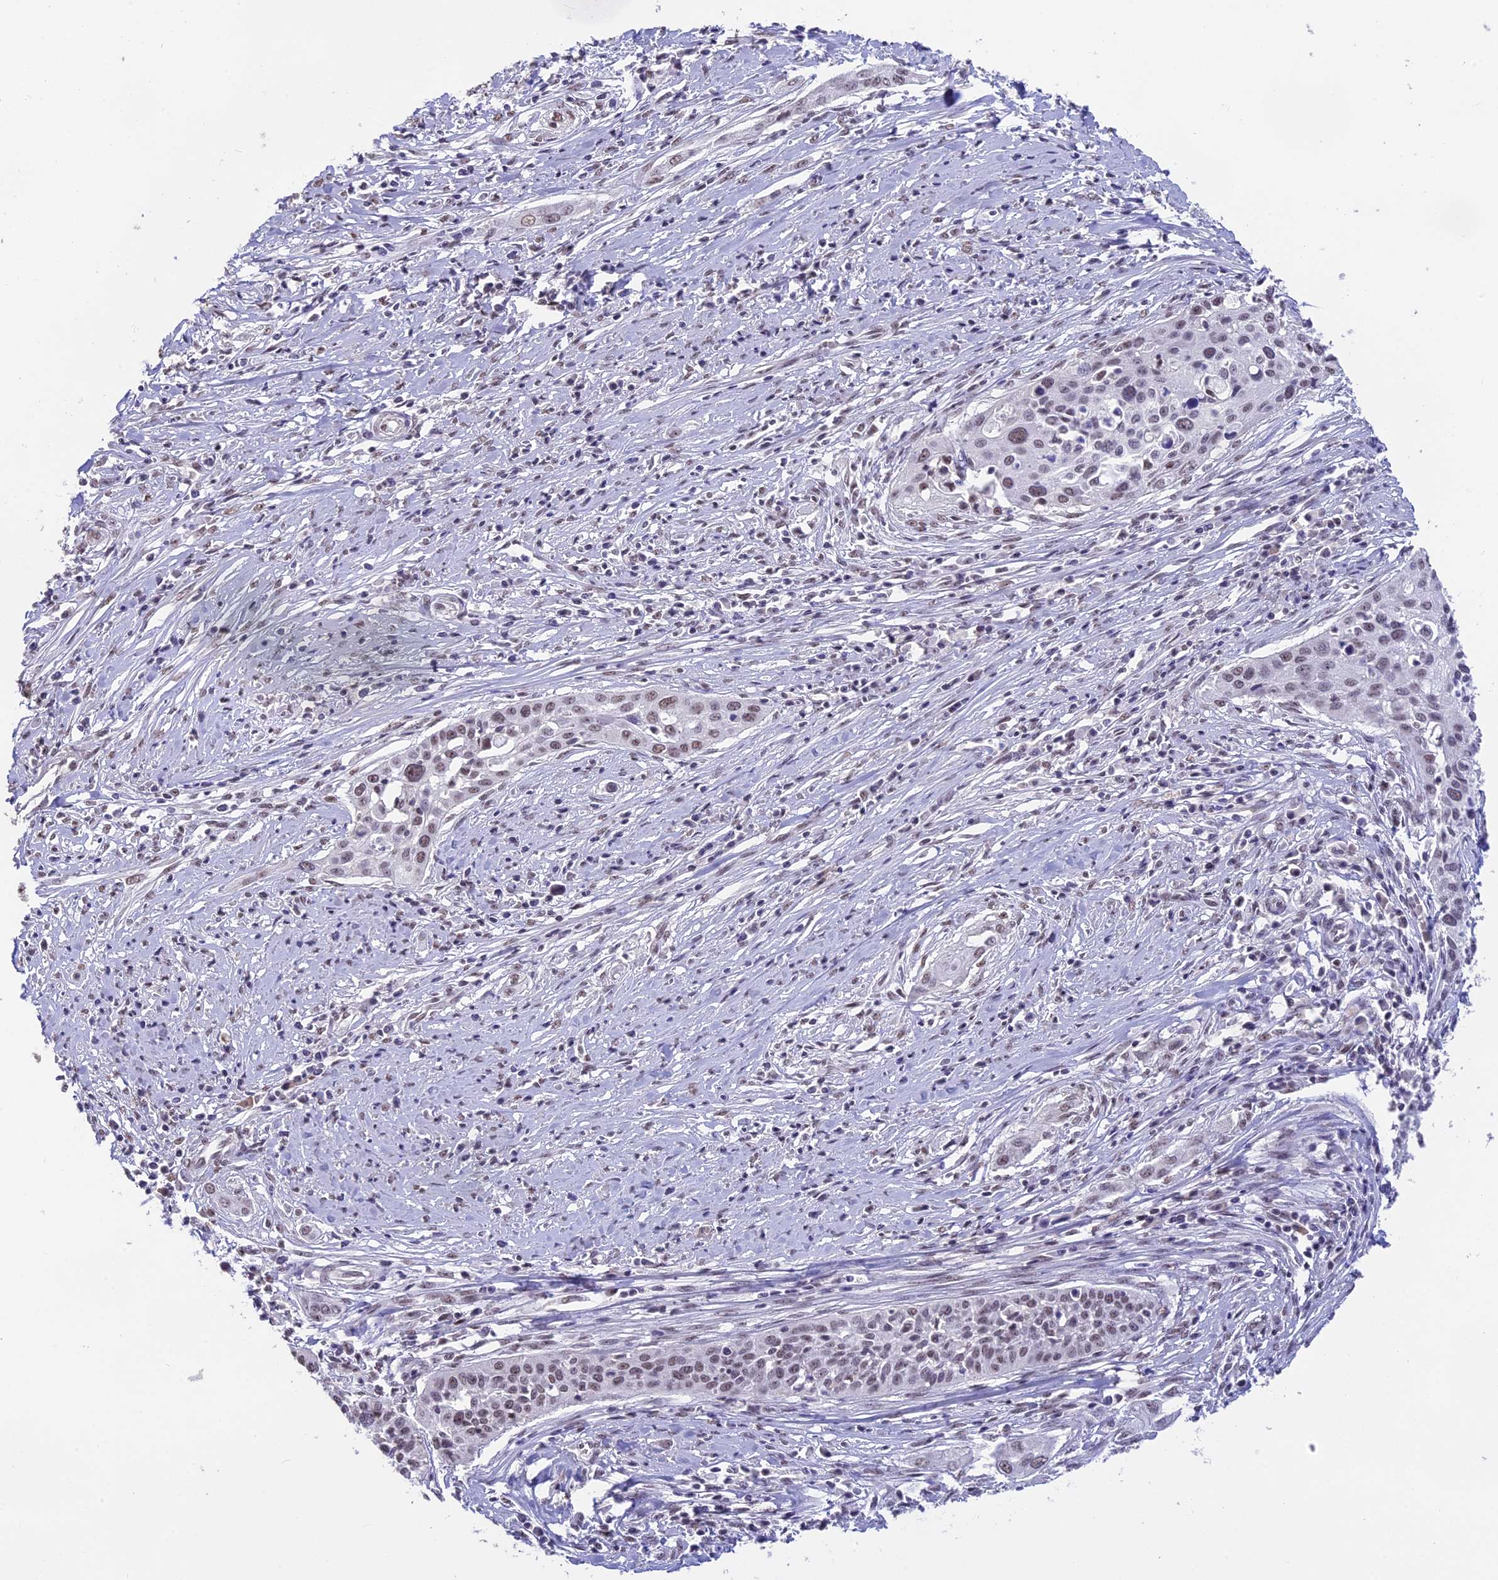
{"staining": {"intensity": "weak", "quantity": "25%-75%", "location": "nuclear"}, "tissue": "cervical cancer", "cell_type": "Tumor cells", "image_type": "cancer", "snomed": [{"axis": "morphology", "description": "Squamous cell carcinoma, NOS"}, {"axis": "topography", "description": "Cervix"}], "caption": "Tumor cells demonstrate weak nuclear positivity in approximately 25%-75% of cells in cervical cancer.", "gene": "SETD2", "patient": {"sex": "female", "age": 34}}